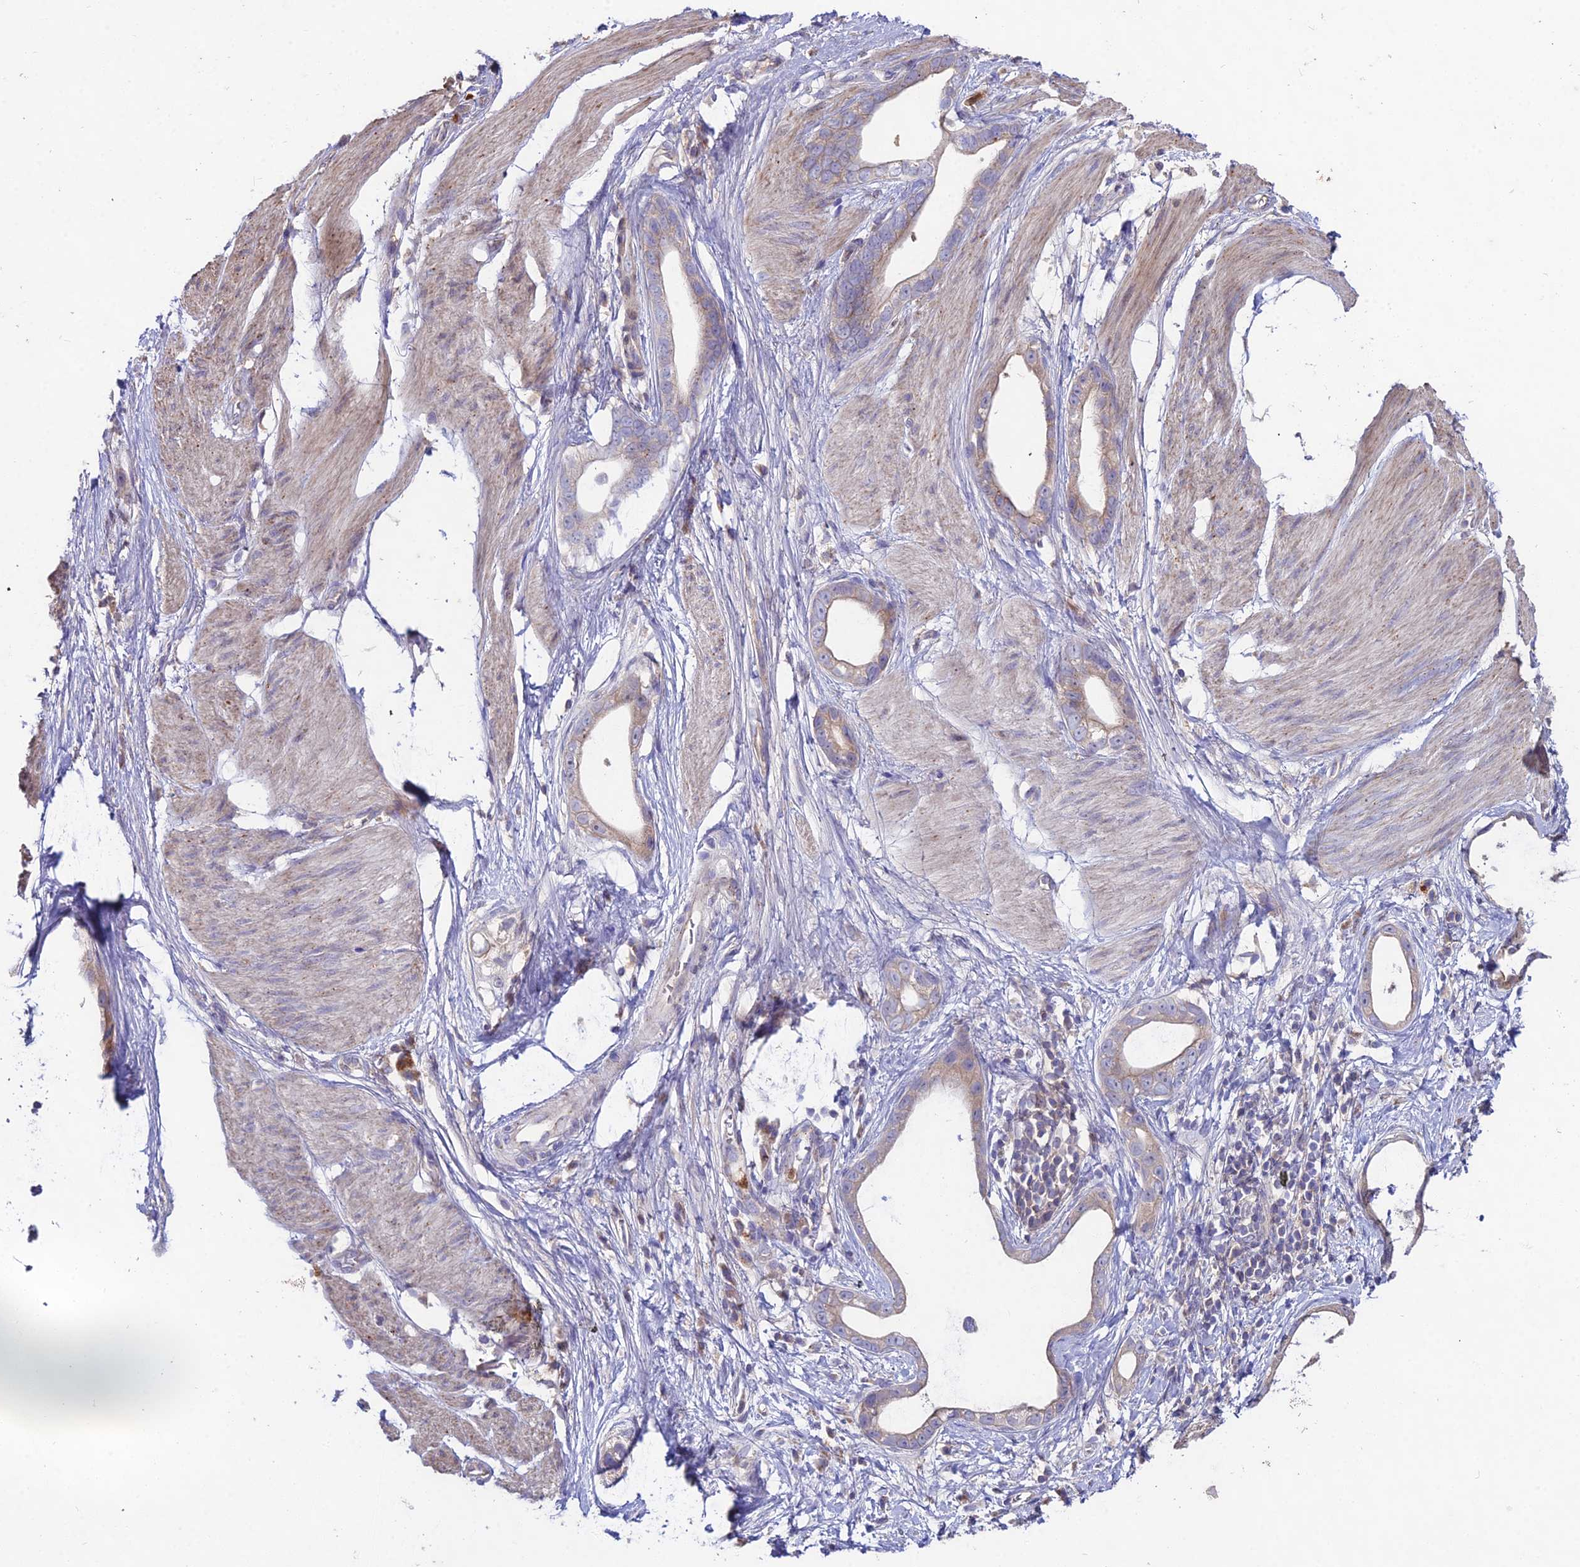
{"staining": {"intensity": "weak", "quantity": "25%-75%", "location": "cytoplasmic/membranous"}, "tissue": "stomach cancer", "cell_type": "Tumor cells", "image_type": "cancer", "snomed": [{"axis": "morphology", "description": "Adenocarcinoma, NOS"}, {"axis": "topography", "description": "Stomach"}], "caption": "Human stomach cancer (adenocarcinoma) stained for a protein (brown) reveals weak cytoplasmic/membranous positive expression in about 25%-75% of tumor cells.", "gene": "EID2", "patient": {"sex": "male", "age": 55}}